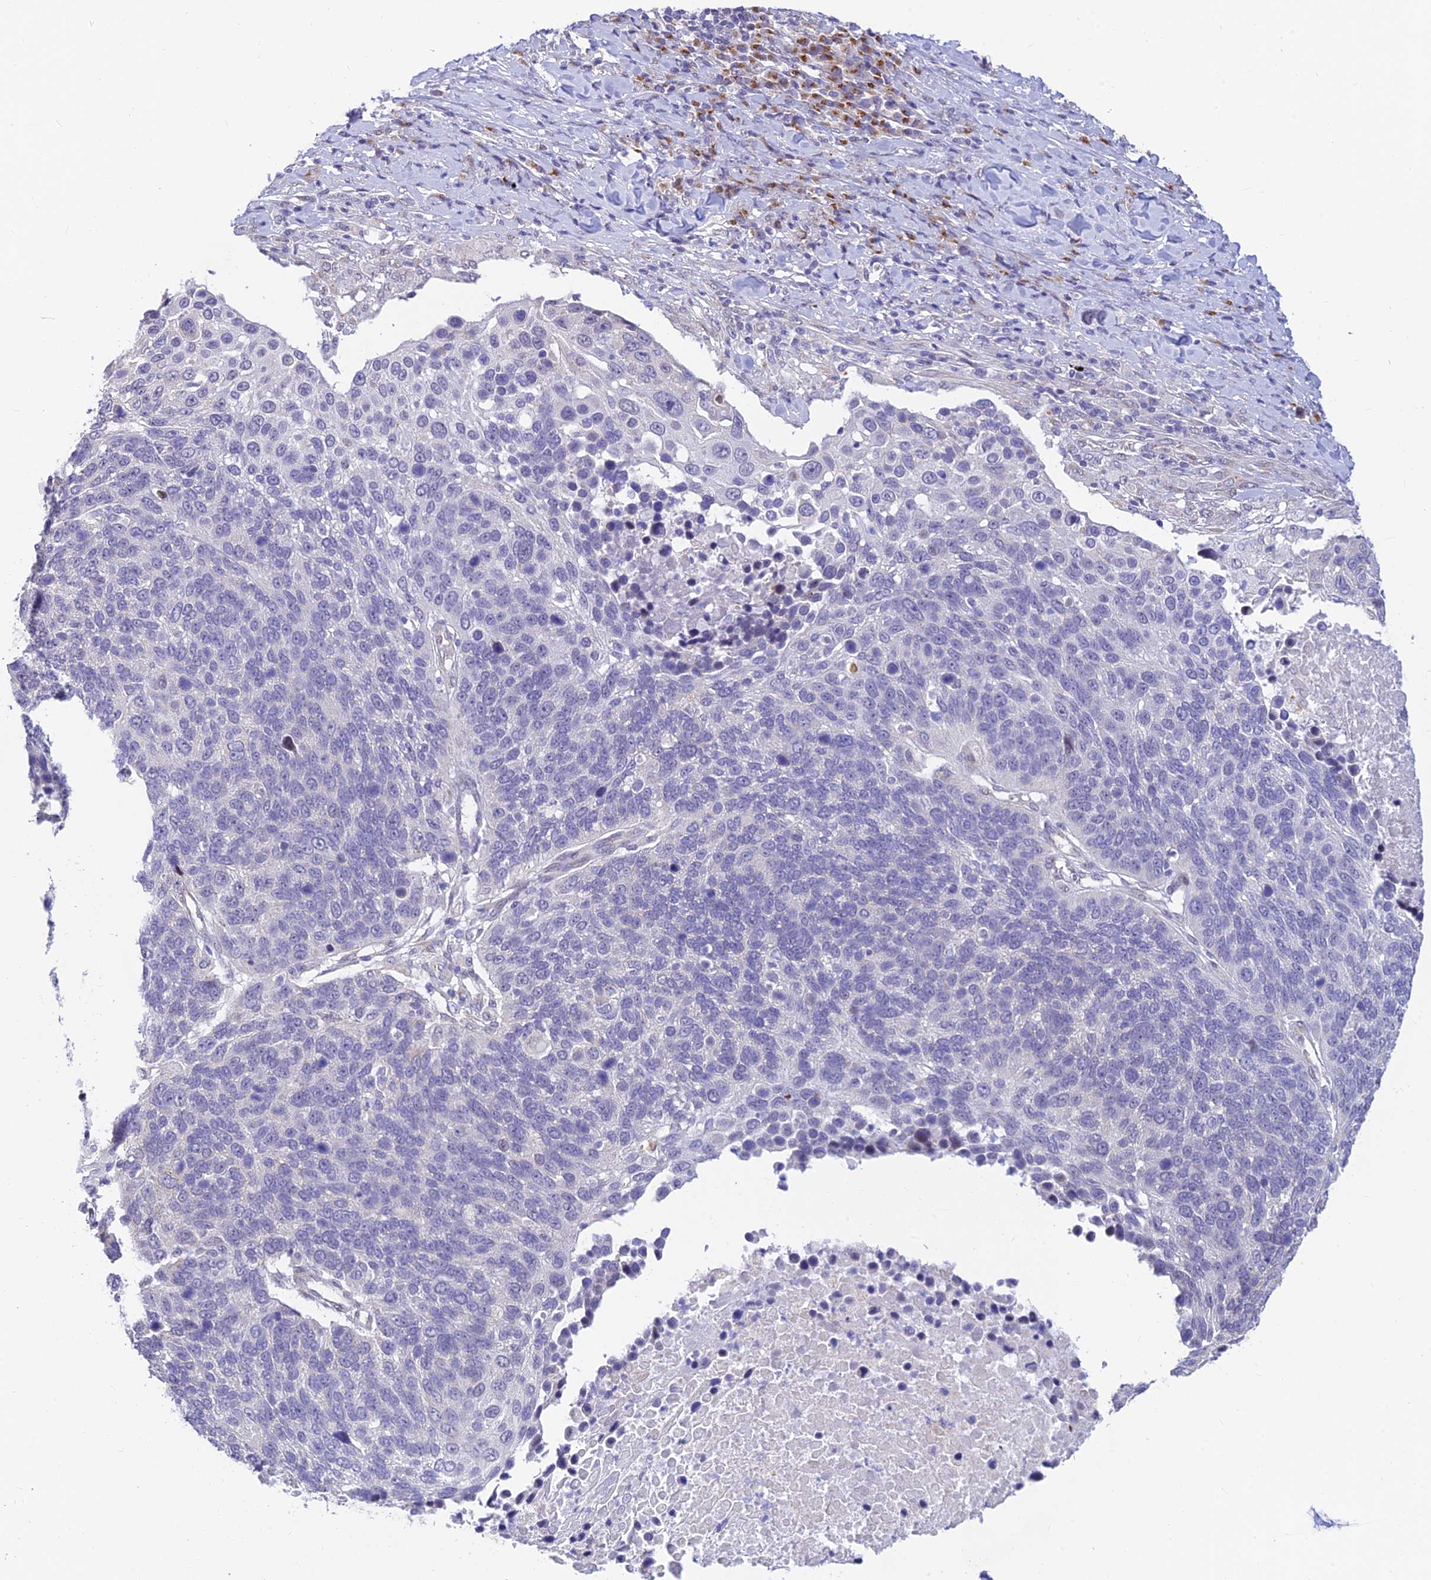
{"staining": {"intensity": "negative", "quantity": "none", "location": "none"}, "tissue": "lung cancer", "cell_type": "Tumor cells", "image_type": "cancer", "snomed": [{"axis": "morphology", "description": "Normal tissue, NOS"}, {"axis": "morphology", "description": "Squamous cell carcinoma, NOS"}, {"axis": "topography", "description": "Lymph node"}, {"axis": "topography", "description": "Lung"}], "caption": "Tumor cells are negative for protein expression in human lung squamous cell carcinoma.", "gene": "INKA1", "patient": {"sex": "male", "age": 66}}